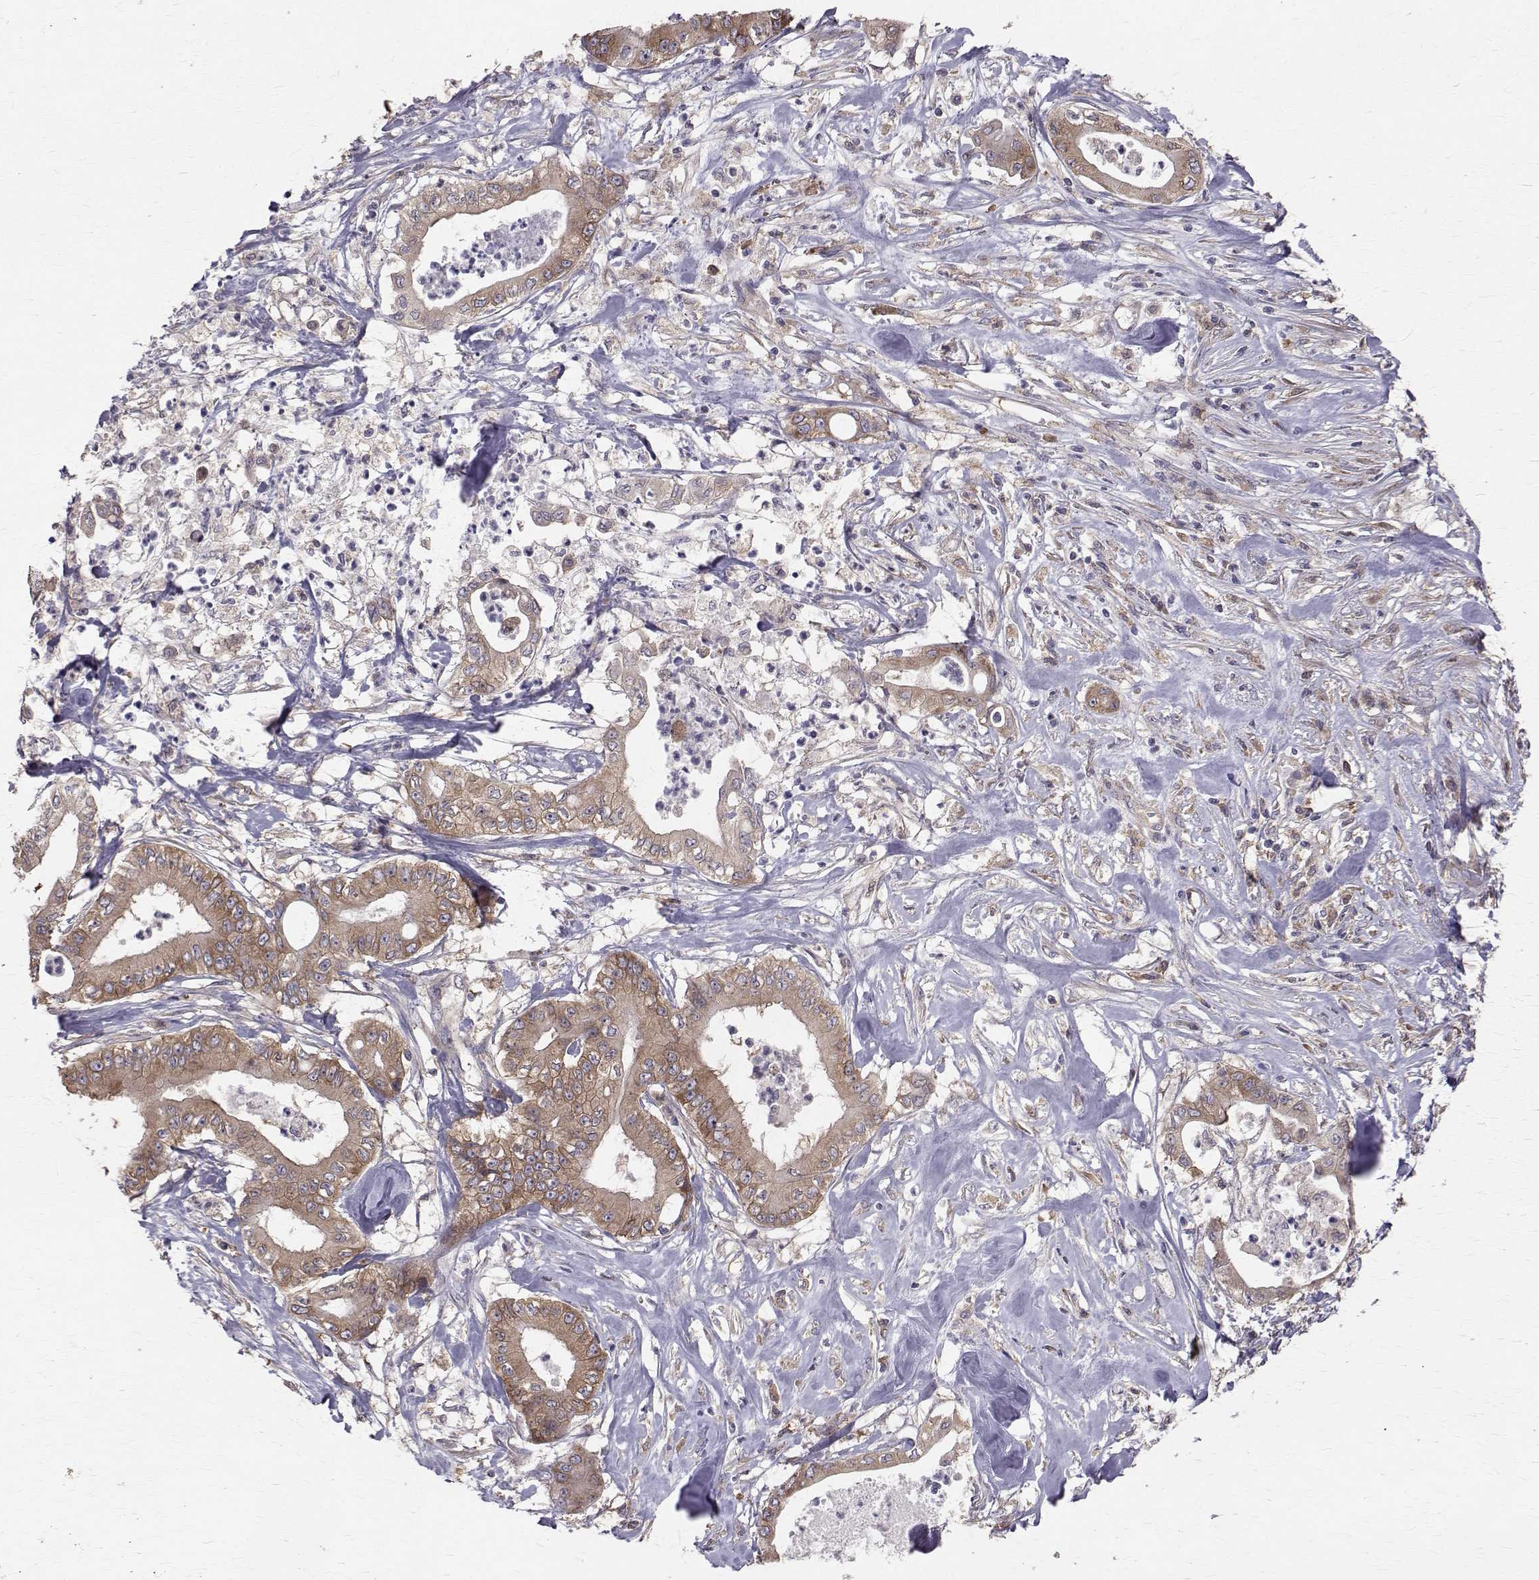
{"staining": {"intensity": "moderate", "quantity": ">75%", "location": "cytoplasmic/membranous"}, "tissue": "pancreatic cancer", "cell_type": "Tumor cells", "image_type": "cancer", "snomed": [{"axis": "morphology", "description": "Adenocarcinoma, NOS"}, {"axis": "topography", "description": "Pancreas"}], "caption": "Pancreatic adenocarcinoma tissue displays moderate cytoplasmic/membranous positivity in approximately >75% of tumor cells, visualized by immunohistochemistry. (brown staining indicates protein expression, while blue staining denotes nuclei).", "gene": "FARSB", "patient": {"sex": "male", "age": 71}}